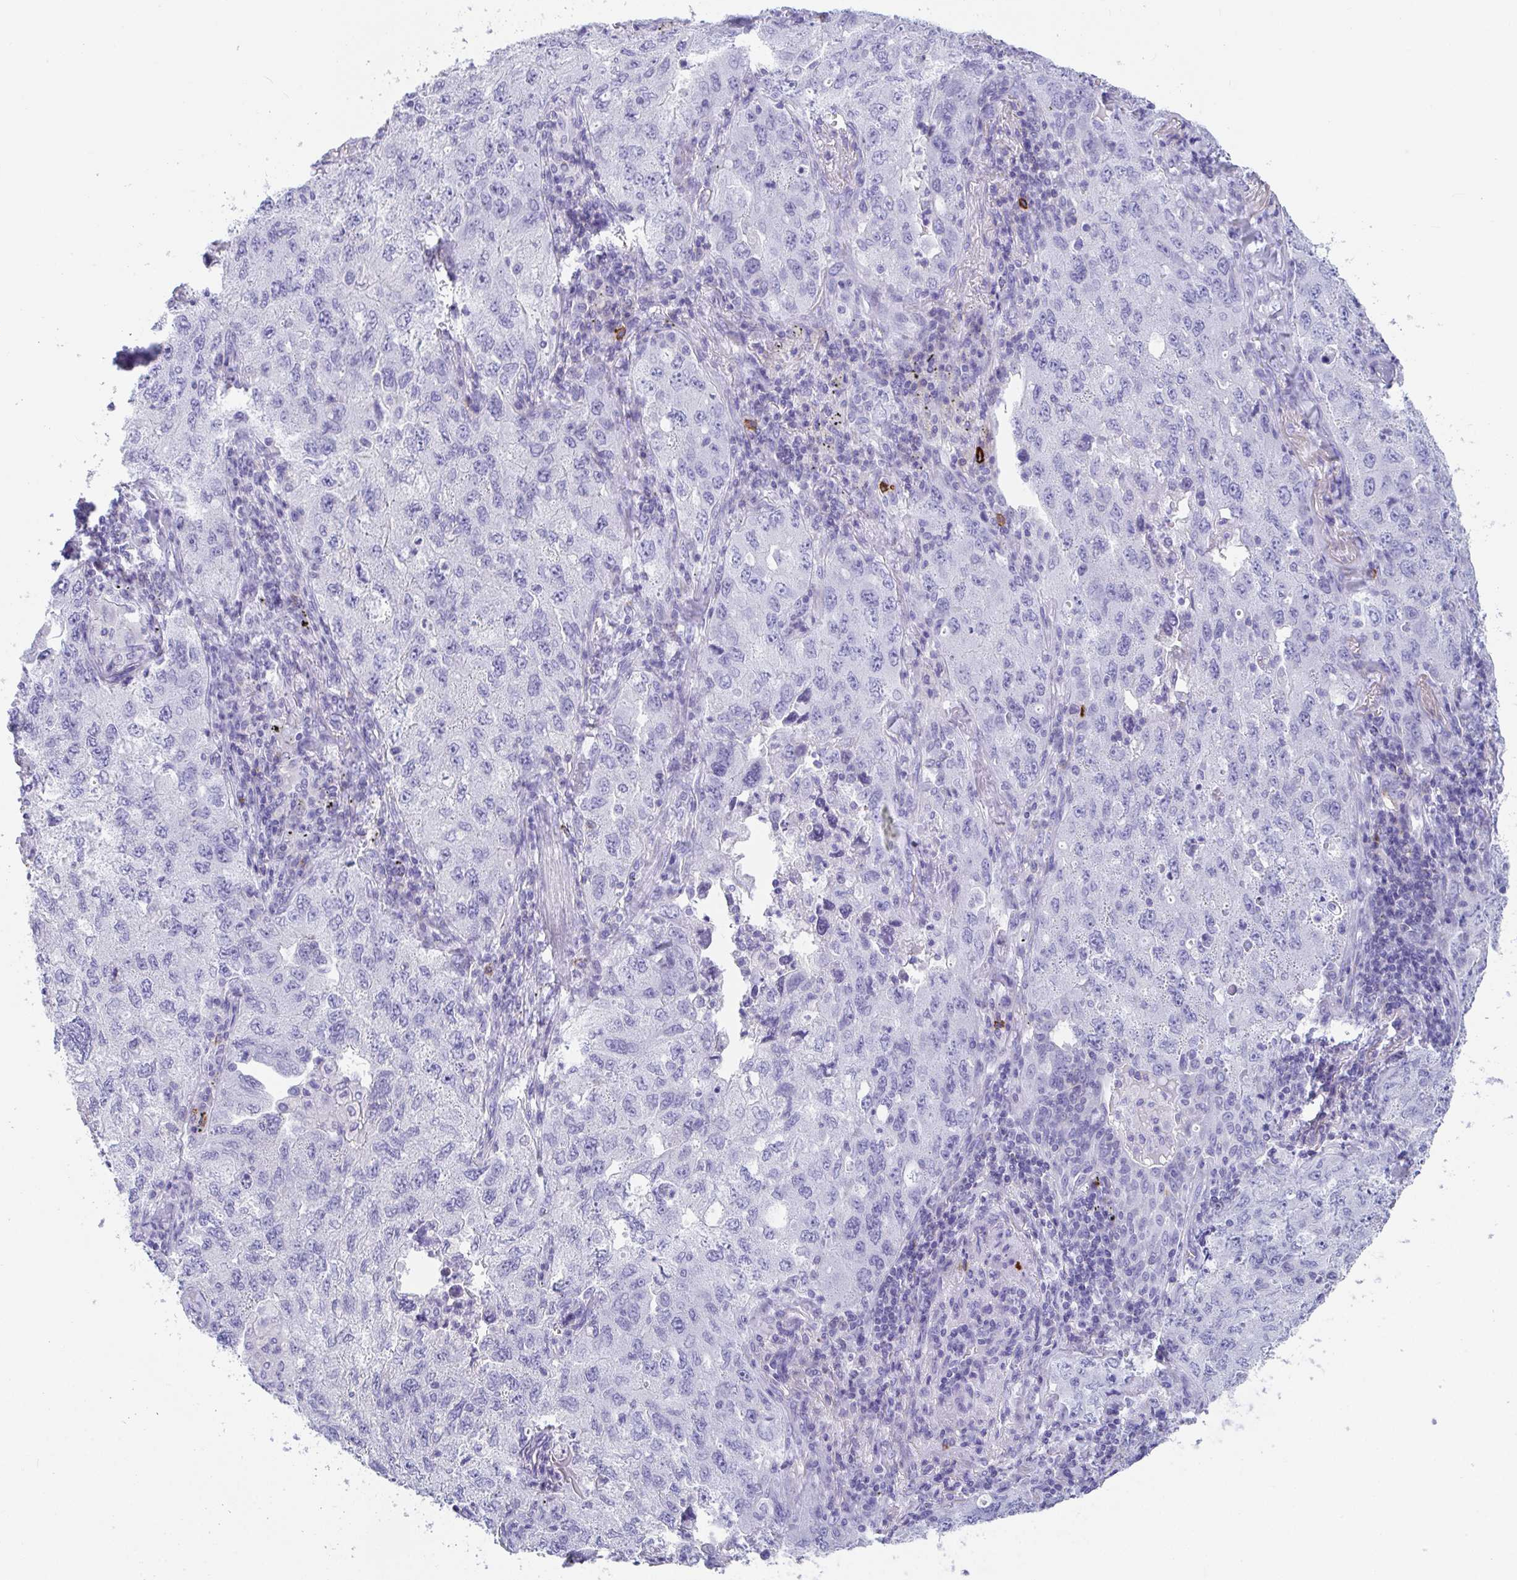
{"staining": {"intensity": "negative", "quantity": "none", "location": "none"}, "tissue": "lung cancer", "cell_type": "Tumor cells", "image_type": "cancer", "snomed": [{"axis": "morphology", "description": "Adenocarcinoma, NOS"}, {"axis": "topography", "description": "Lung"}], "caption": "This is an immunohistochemistry (IHC) micrograph of human adenocarcinoma (lung). There is no expression in tumor cells.", "gene": "PLA2G1B", "patient": {"sex": "female", "age": 57}}